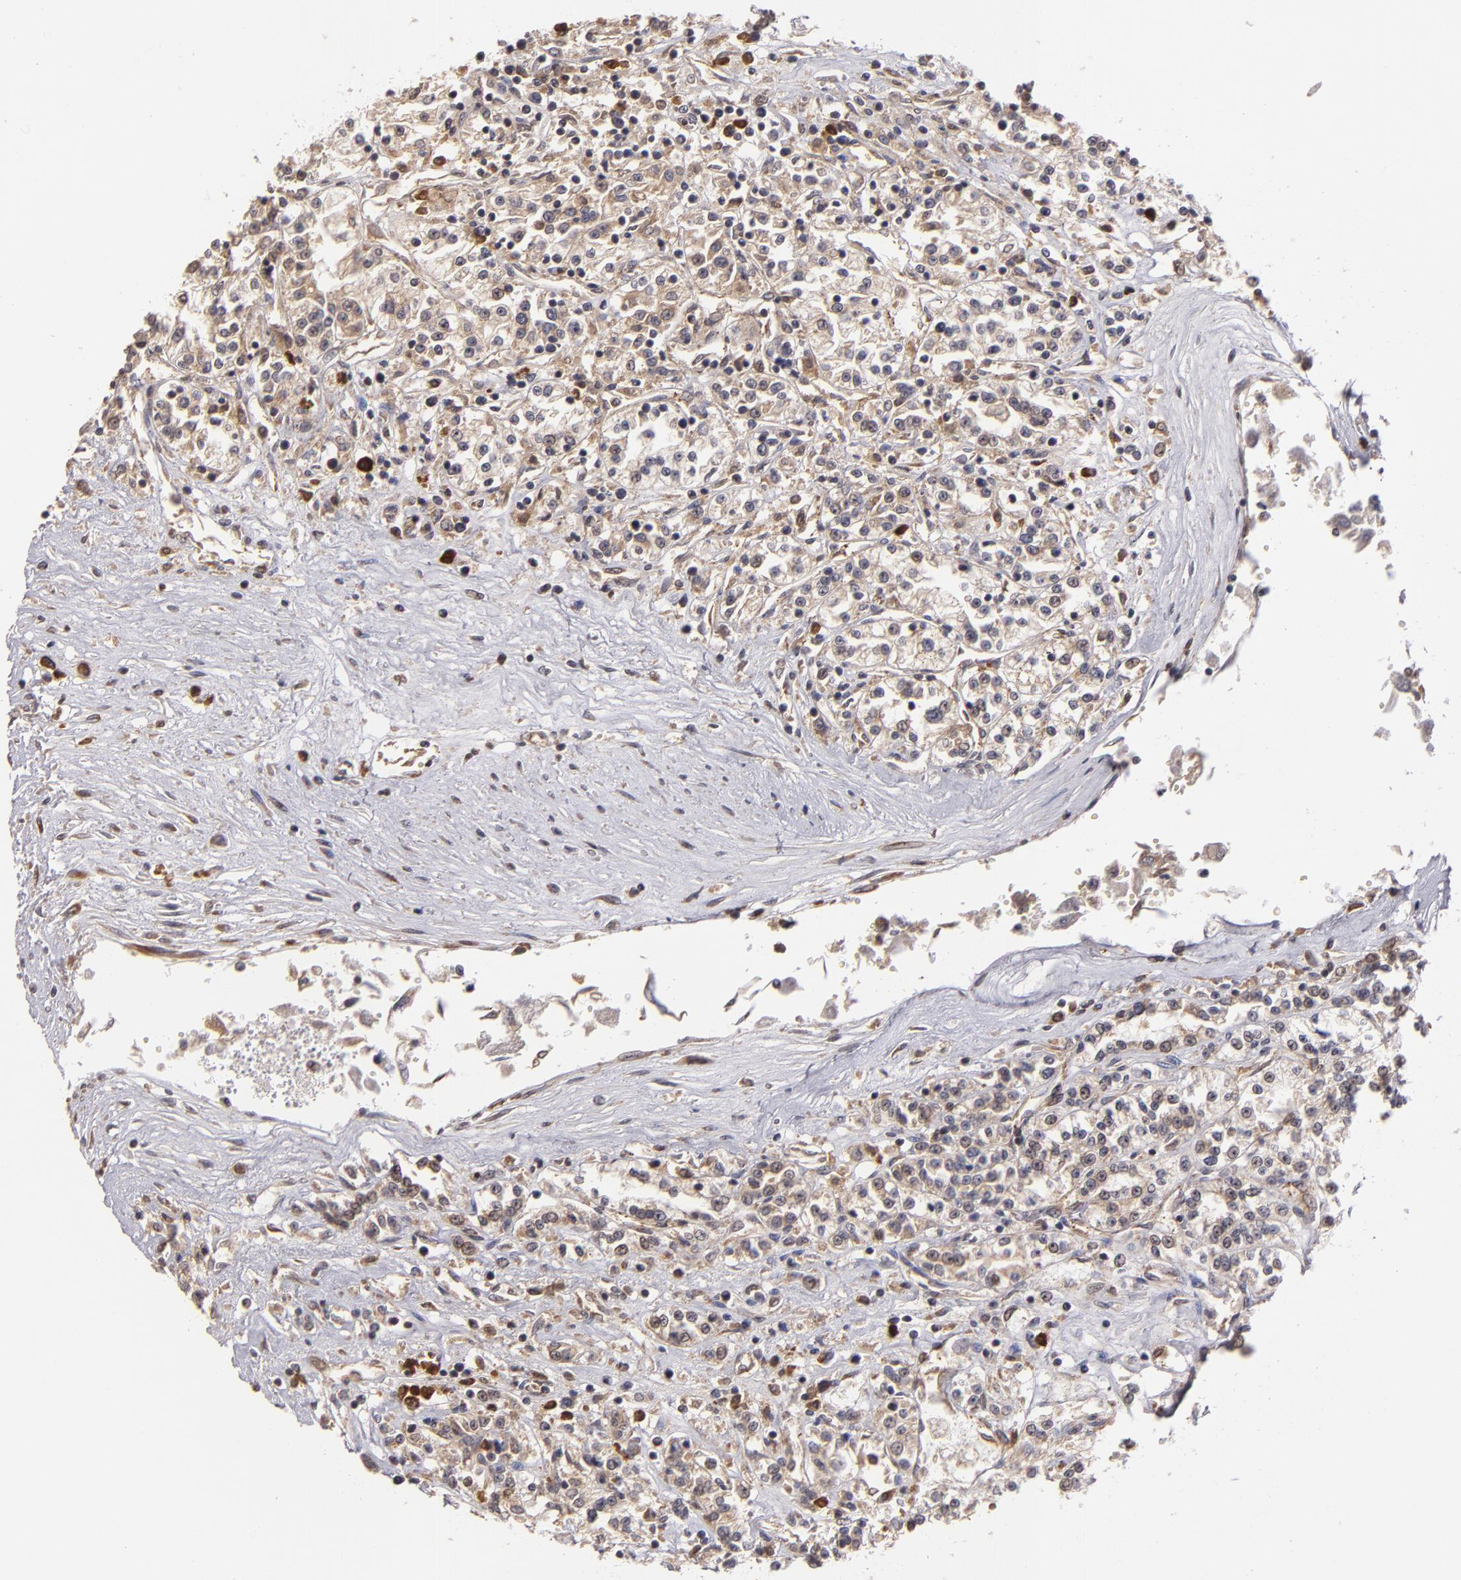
{"staining": {"intensity": "weak", "quantity": ">75%", "location": "cytoplasmic/membranous"}, "tissue": "renal cancer", "cell_type": "Tumor cells", "image_type": "cancer", "snomed": [{"axis": "morphology", "description": "Adenocarcinoma, NOS"}, {"axis": "topography", "description": "Kidney"}], "caption": "Protein expression analysis of adenocarcinoma (renal) shows weak cytoplasmic/membranous expression in about >75% of tumor cells.", "gene": "CASP1", "patient": {"sex": "female", "age": 76}}